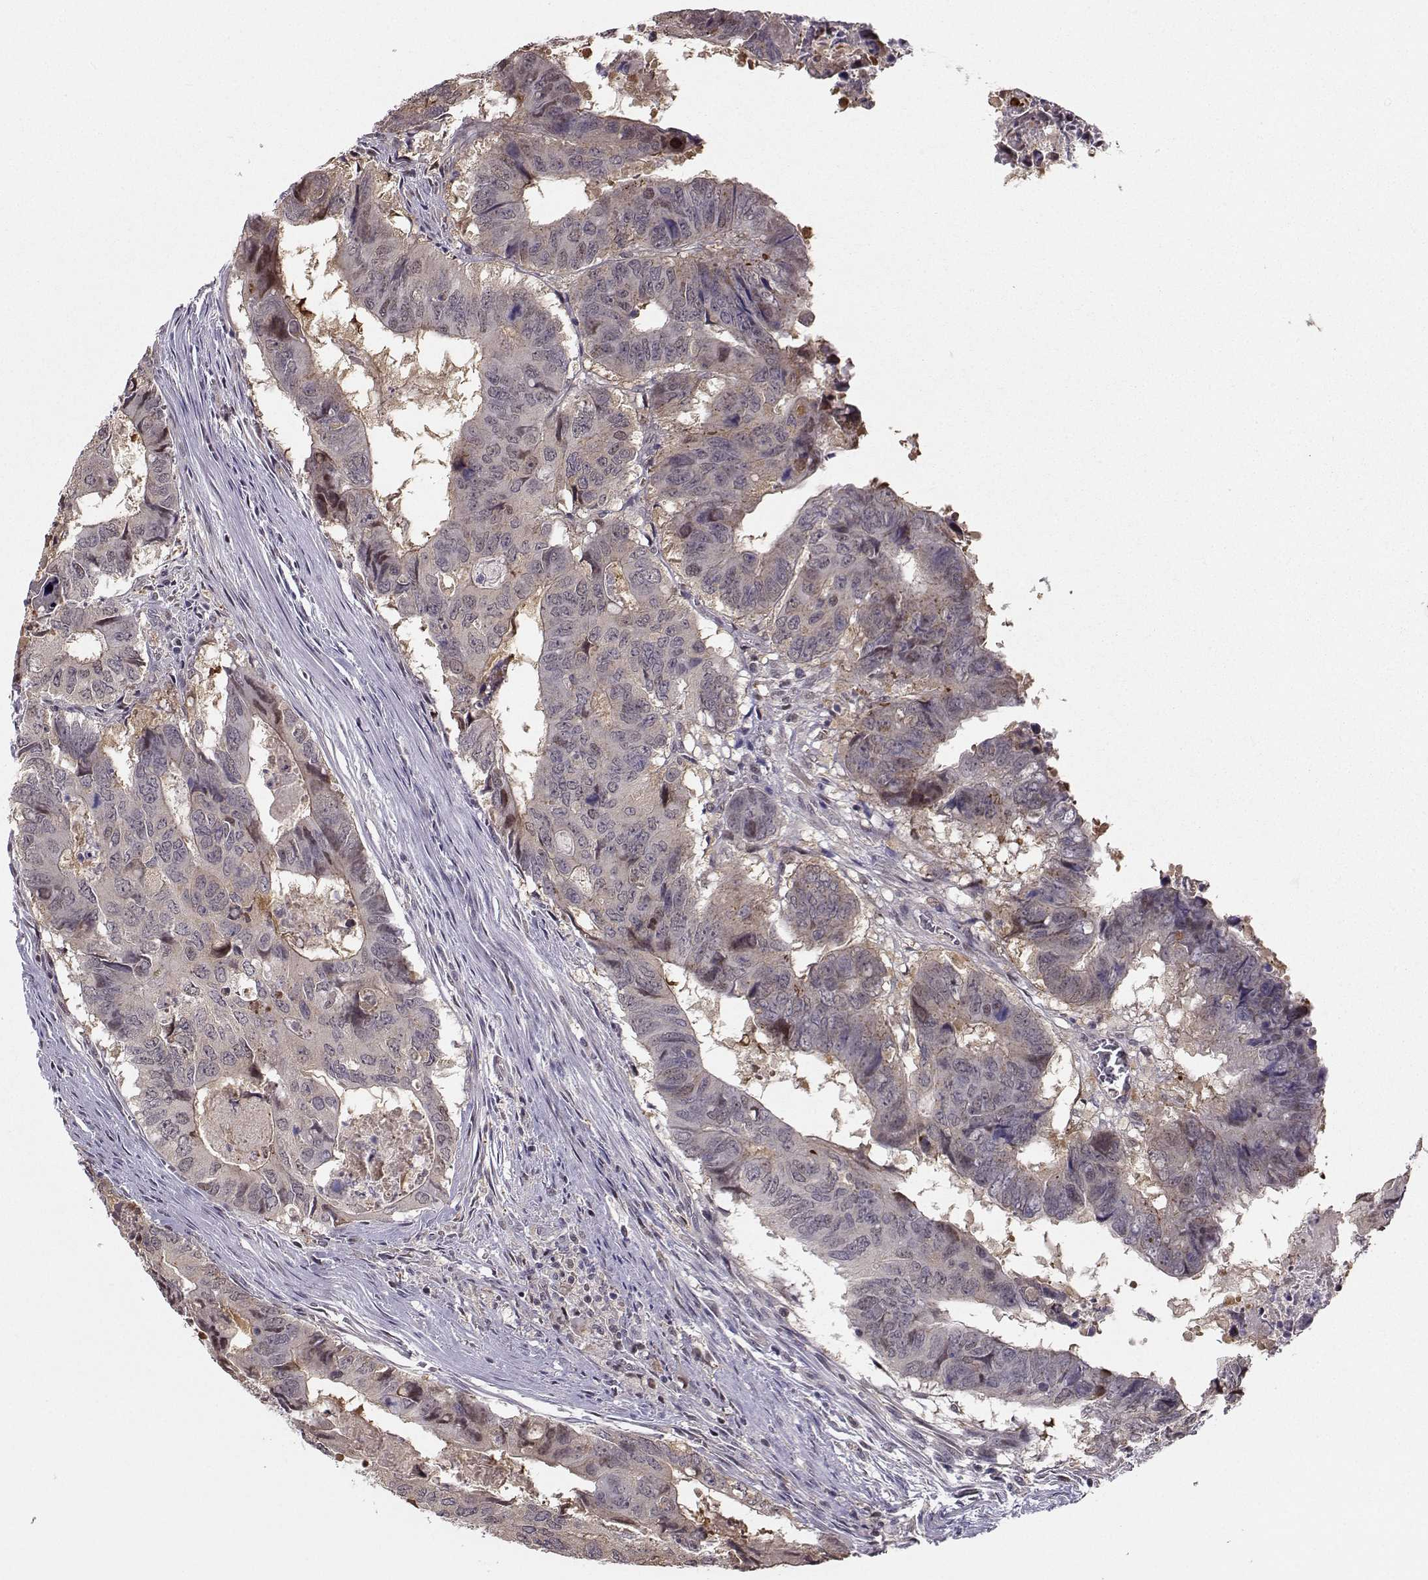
{"staining": {"intensity": "weak", "quantity": "<25%", "location": "cytoplasmic/membranous"}, "tissue": "colorectal cancer", "cell_type": "Tumor cells", "image_type": "cancer", "snomed": [{"axis": "morphology", "description": "Adenocarcinoma, NOS"}, {"axis": "topography", "description": "Colon"}], "caption": "The histopathology image reveals no significant expression in tumor cells of colorectal adenocarcinoma.", "gene": "PKP2", "patient": {"sex": "male", "age": 79}}